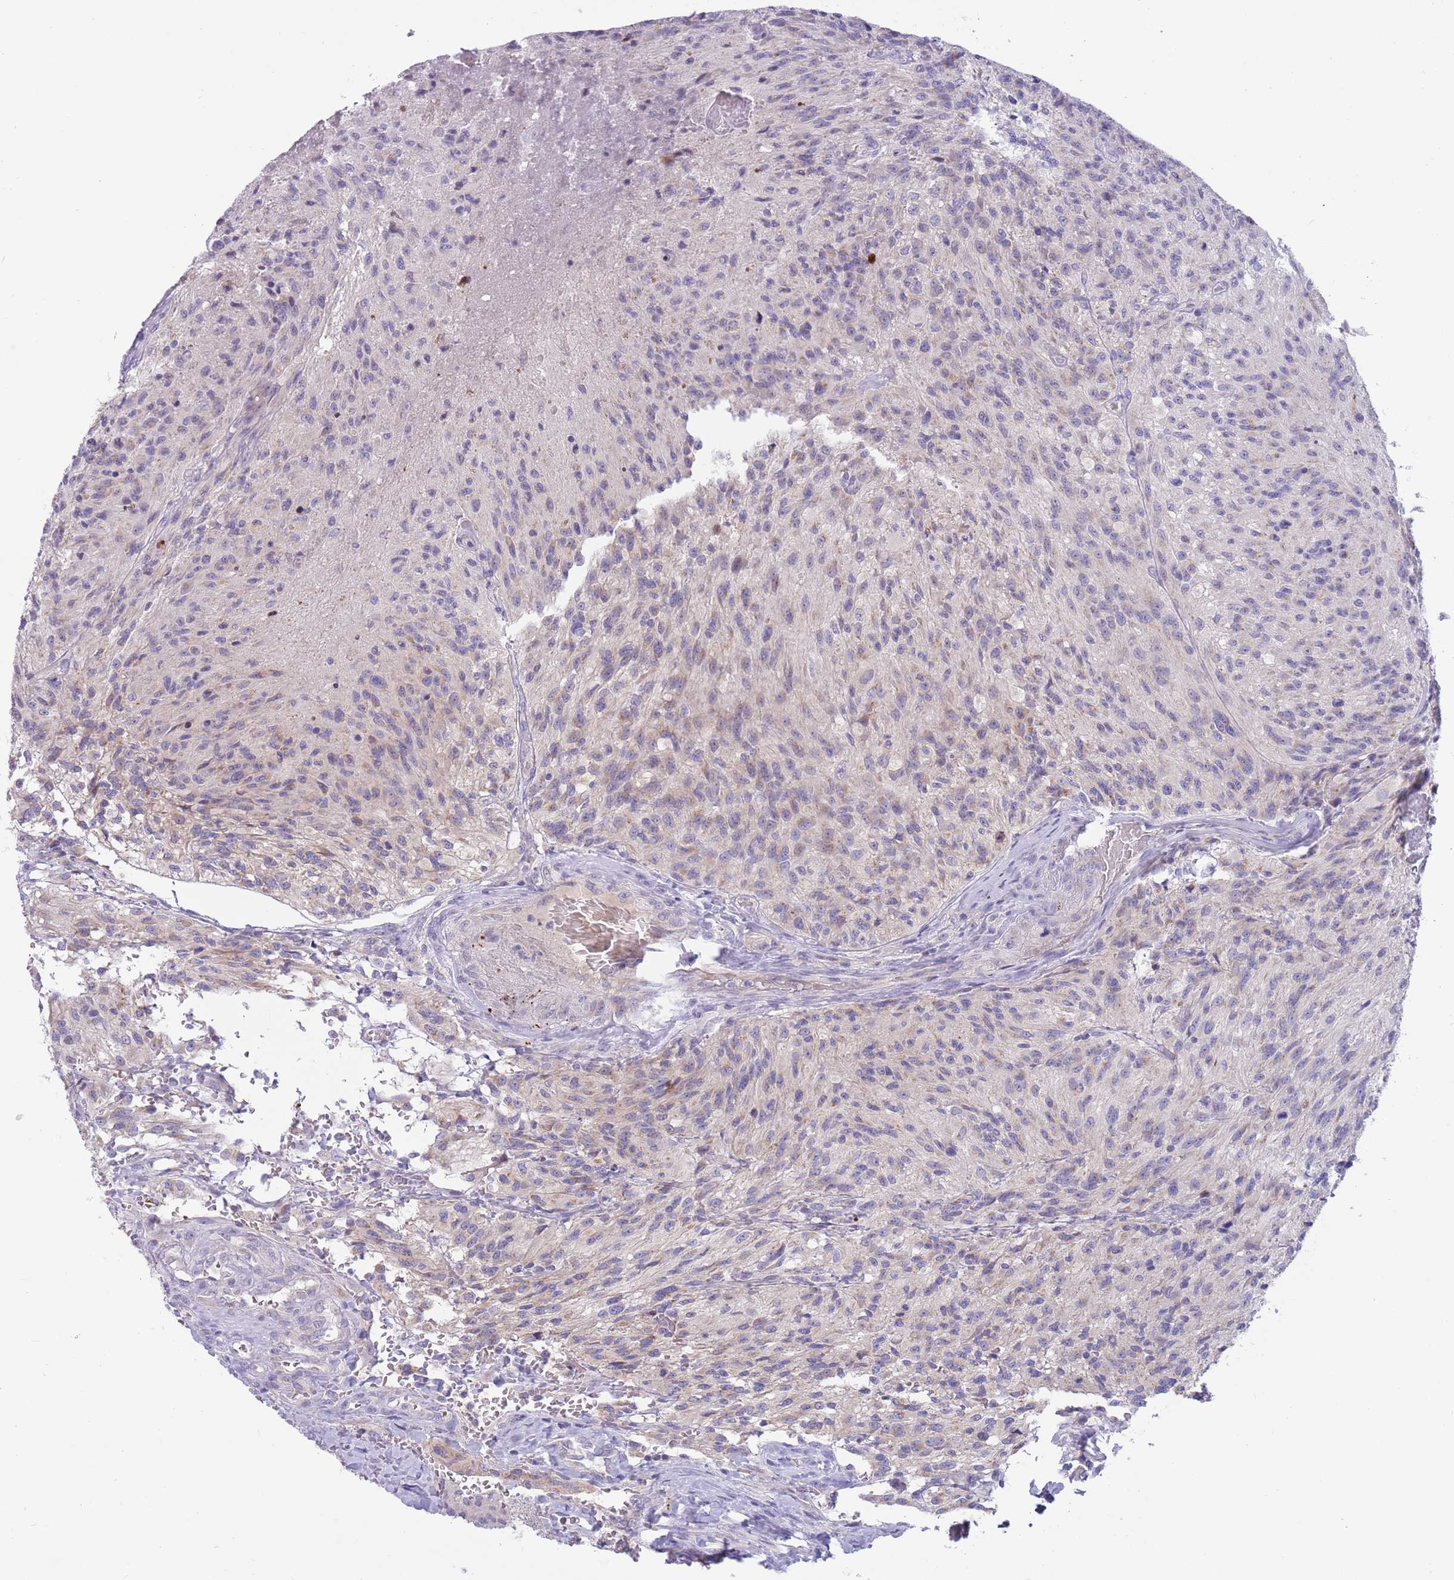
{"staining": {"intensity": "weak", "quantity": "<25%", "location": "cytoplasmic/membranous"}, "tissue": "glioma", "cell_type": "Tumor cells", "image_type": "cancer", "snomed": [{"axis": "morphology", "description": "Normal tissue, NOS"}, {"axis": "morphology", "description": "Glioma, malignant, High grade"}, {"axis": "topography", "description": "Cerebral cortex"}], "caption": "A photomicrograph of malignant high-grade glioma stained for a protein exhibits no brown staining in tumor cells. Brightfield microscopy of IHC stained with DAB (3,3'-diaminobenzidine) (brown) and hematoxylin (blue), captured at high magnification.", "gene": "DDHD1", "patient": {"sex": "male", "age": 56}}